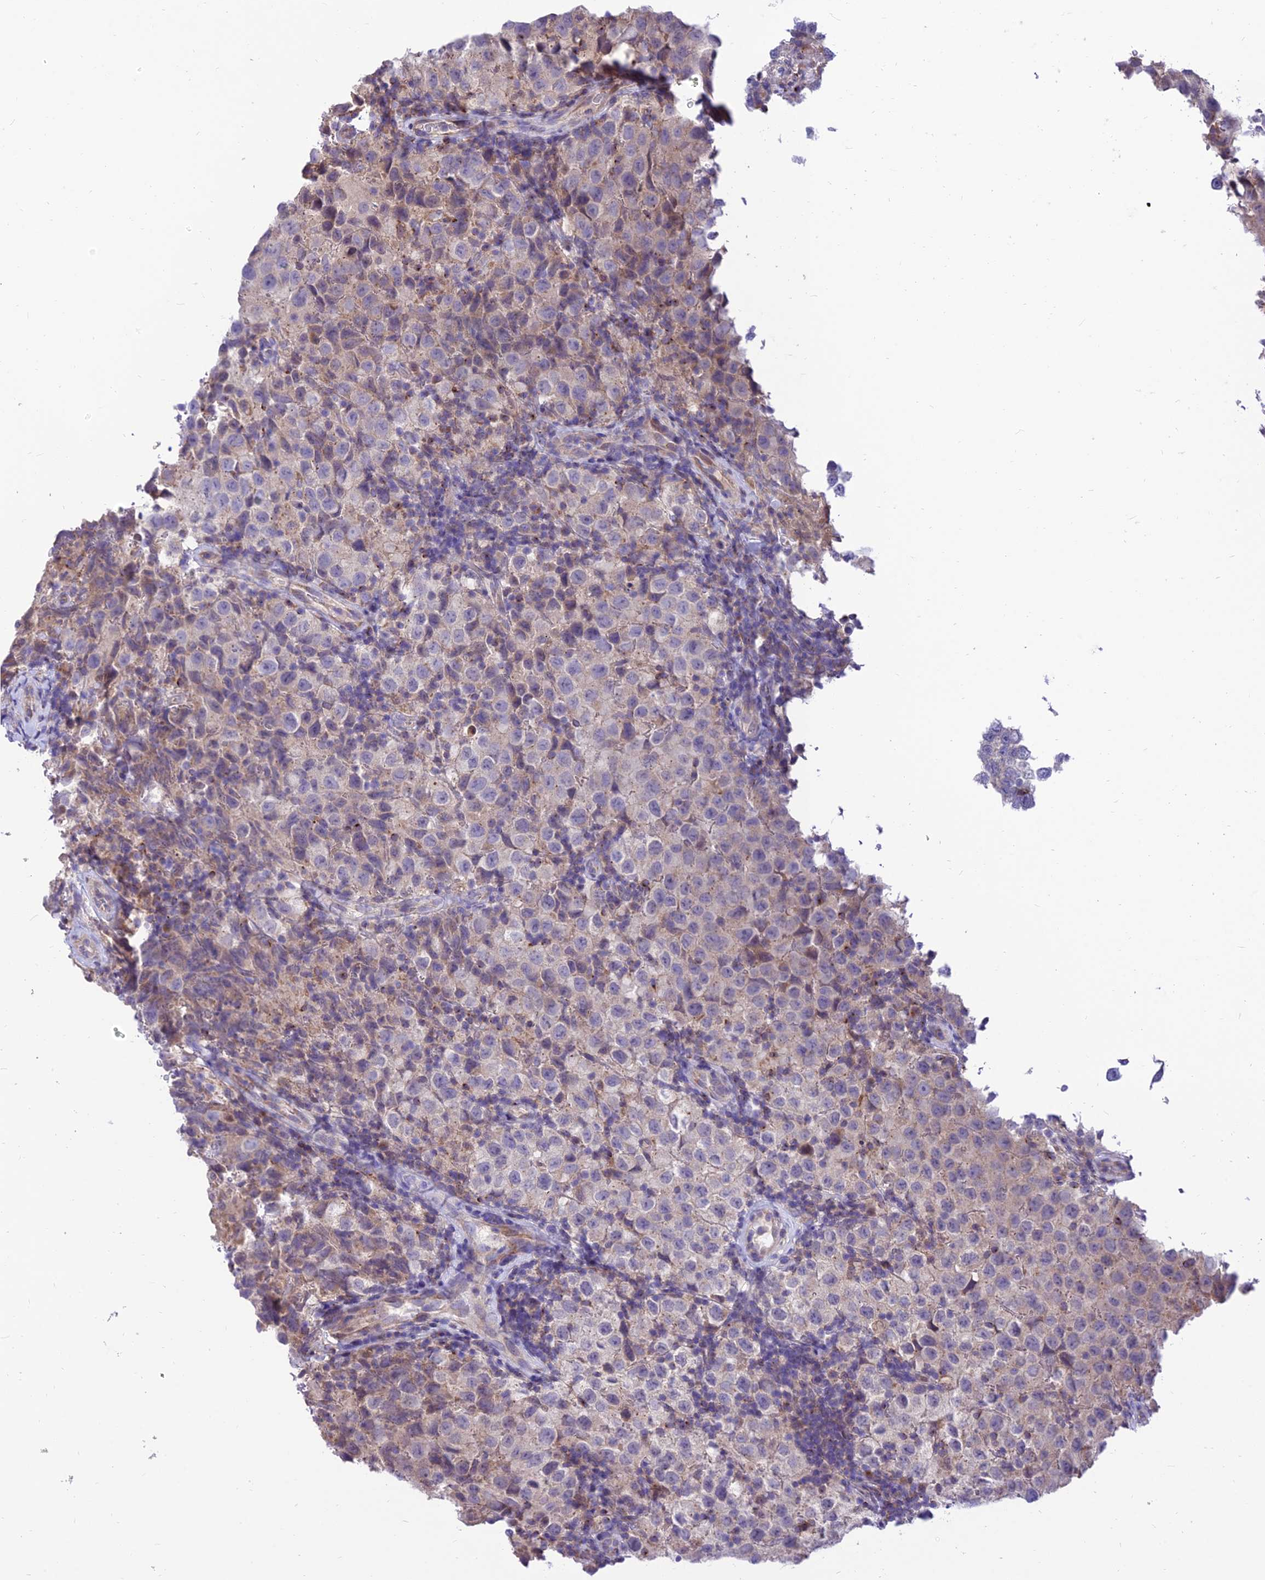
{"staining": {"intensity": "negative", "quantity": "none", "location": "none"}, "tissue": "testis cancer", "cell_type": "Tumor cells", "image_type": "cancer", "snomed": [{"axis": "morphology", "description": "Seminoma, NOS"}, {"axis": "morphology", "description": "Carcinoma, Embryonal, NOS"}, {"axis": "topography", "description": "Testis"}], "caption": "Immunohistochemistry (IHC) photomicrograph of embryonal carcinoma (testis) stained for a protein (brown), which demonstrates no positivity in tumor cells.", "gene": "C6orf132", "patient": {"sex": "male", "age": 41}}